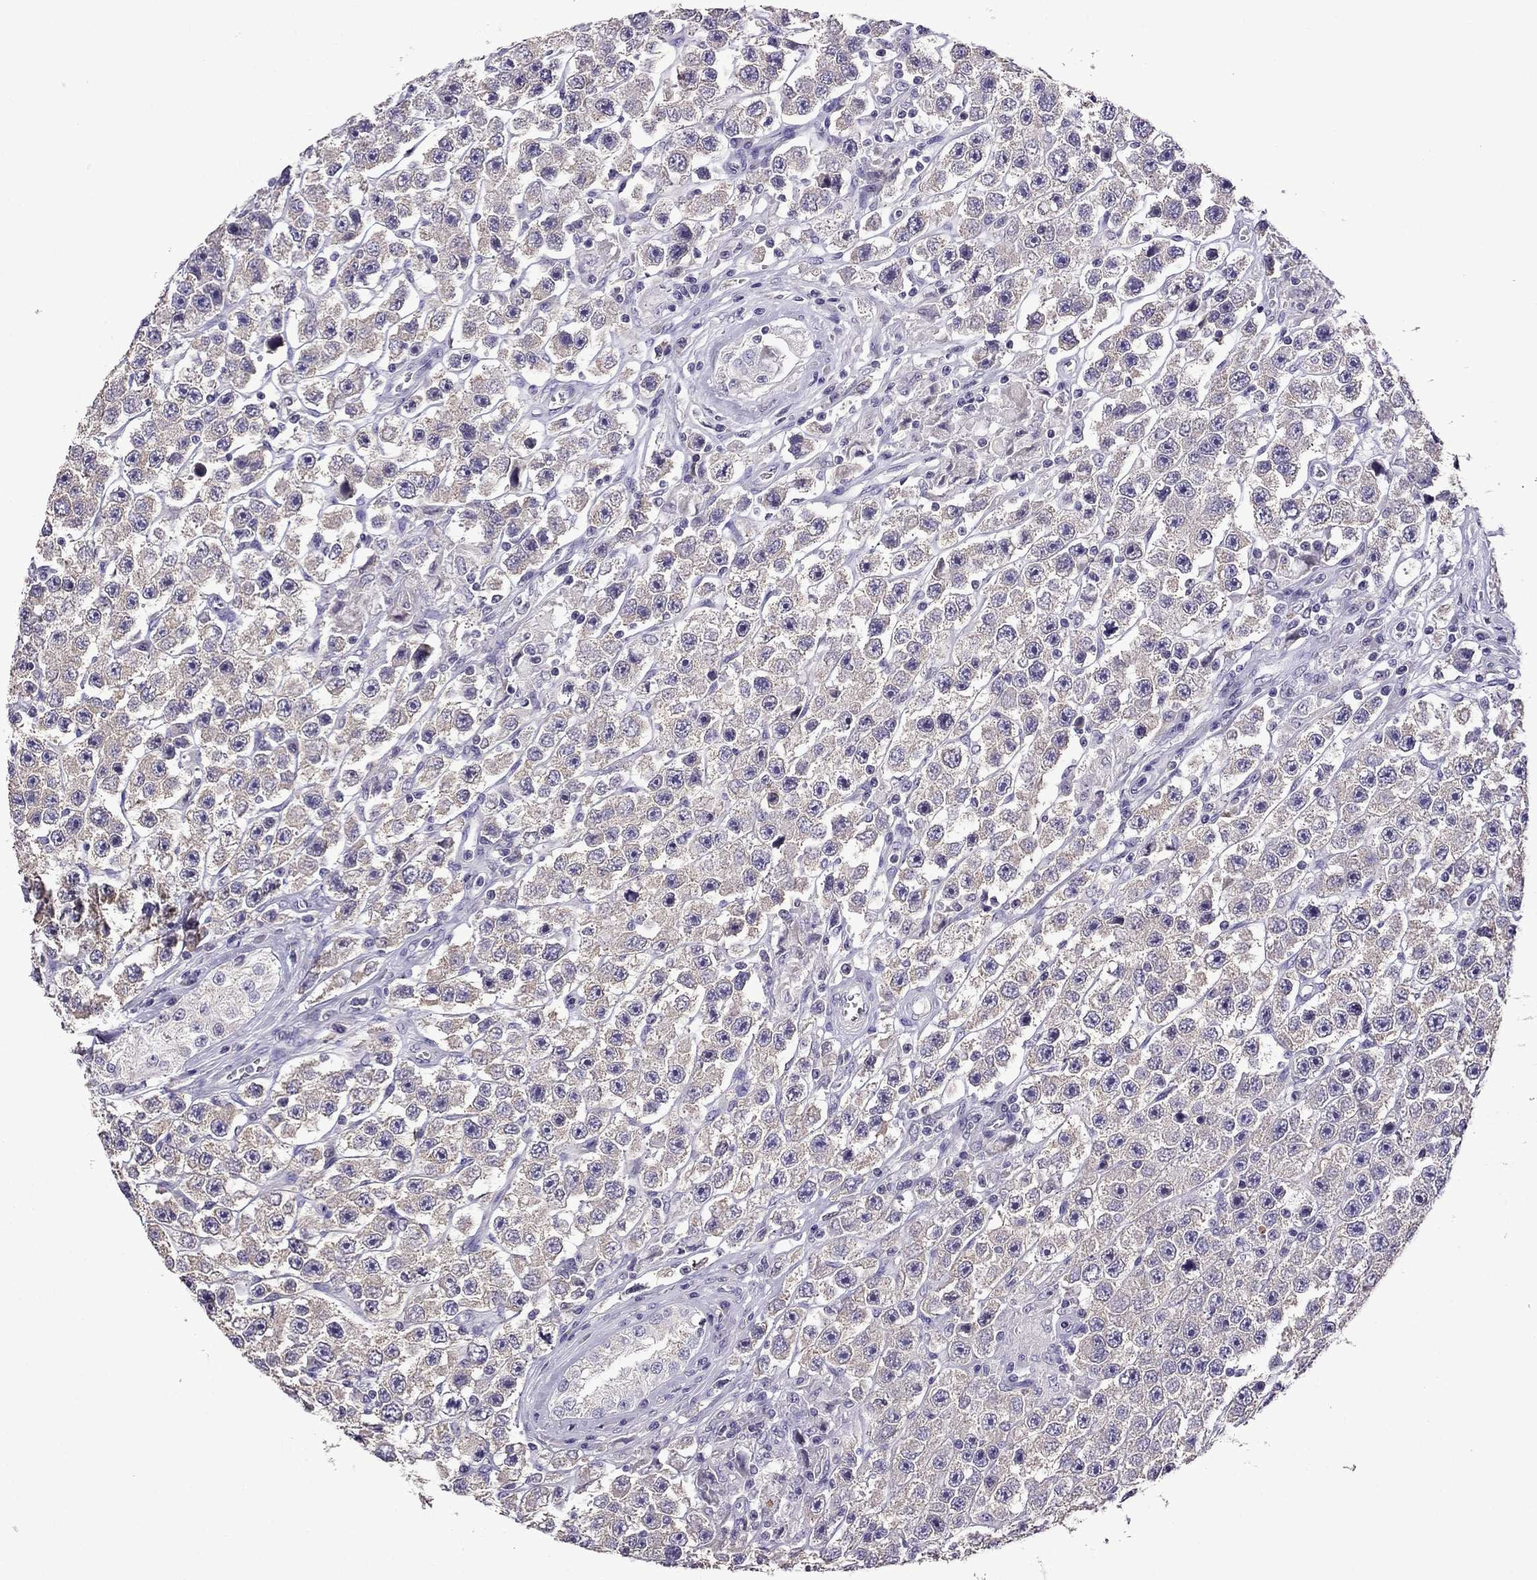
{"staining": {"intensity": "weak", "quantity": "<25%", "location": "cytoplasmic/membranous"}, "tissue": "testis cancer", "cell_type": "Tumor cells", "image_type": "cancer", "snomed": [{"axis": "morphology", "description": "Seminoma, NOS"}, {"axis": "topography", "description": "Testis"}], "caption": "Immunohistochemistry of testis cancer (seminoma) reveals no positivity in tumor cells.", "gene": "TTN", "patient": {"sex": "male", "age": 45}}